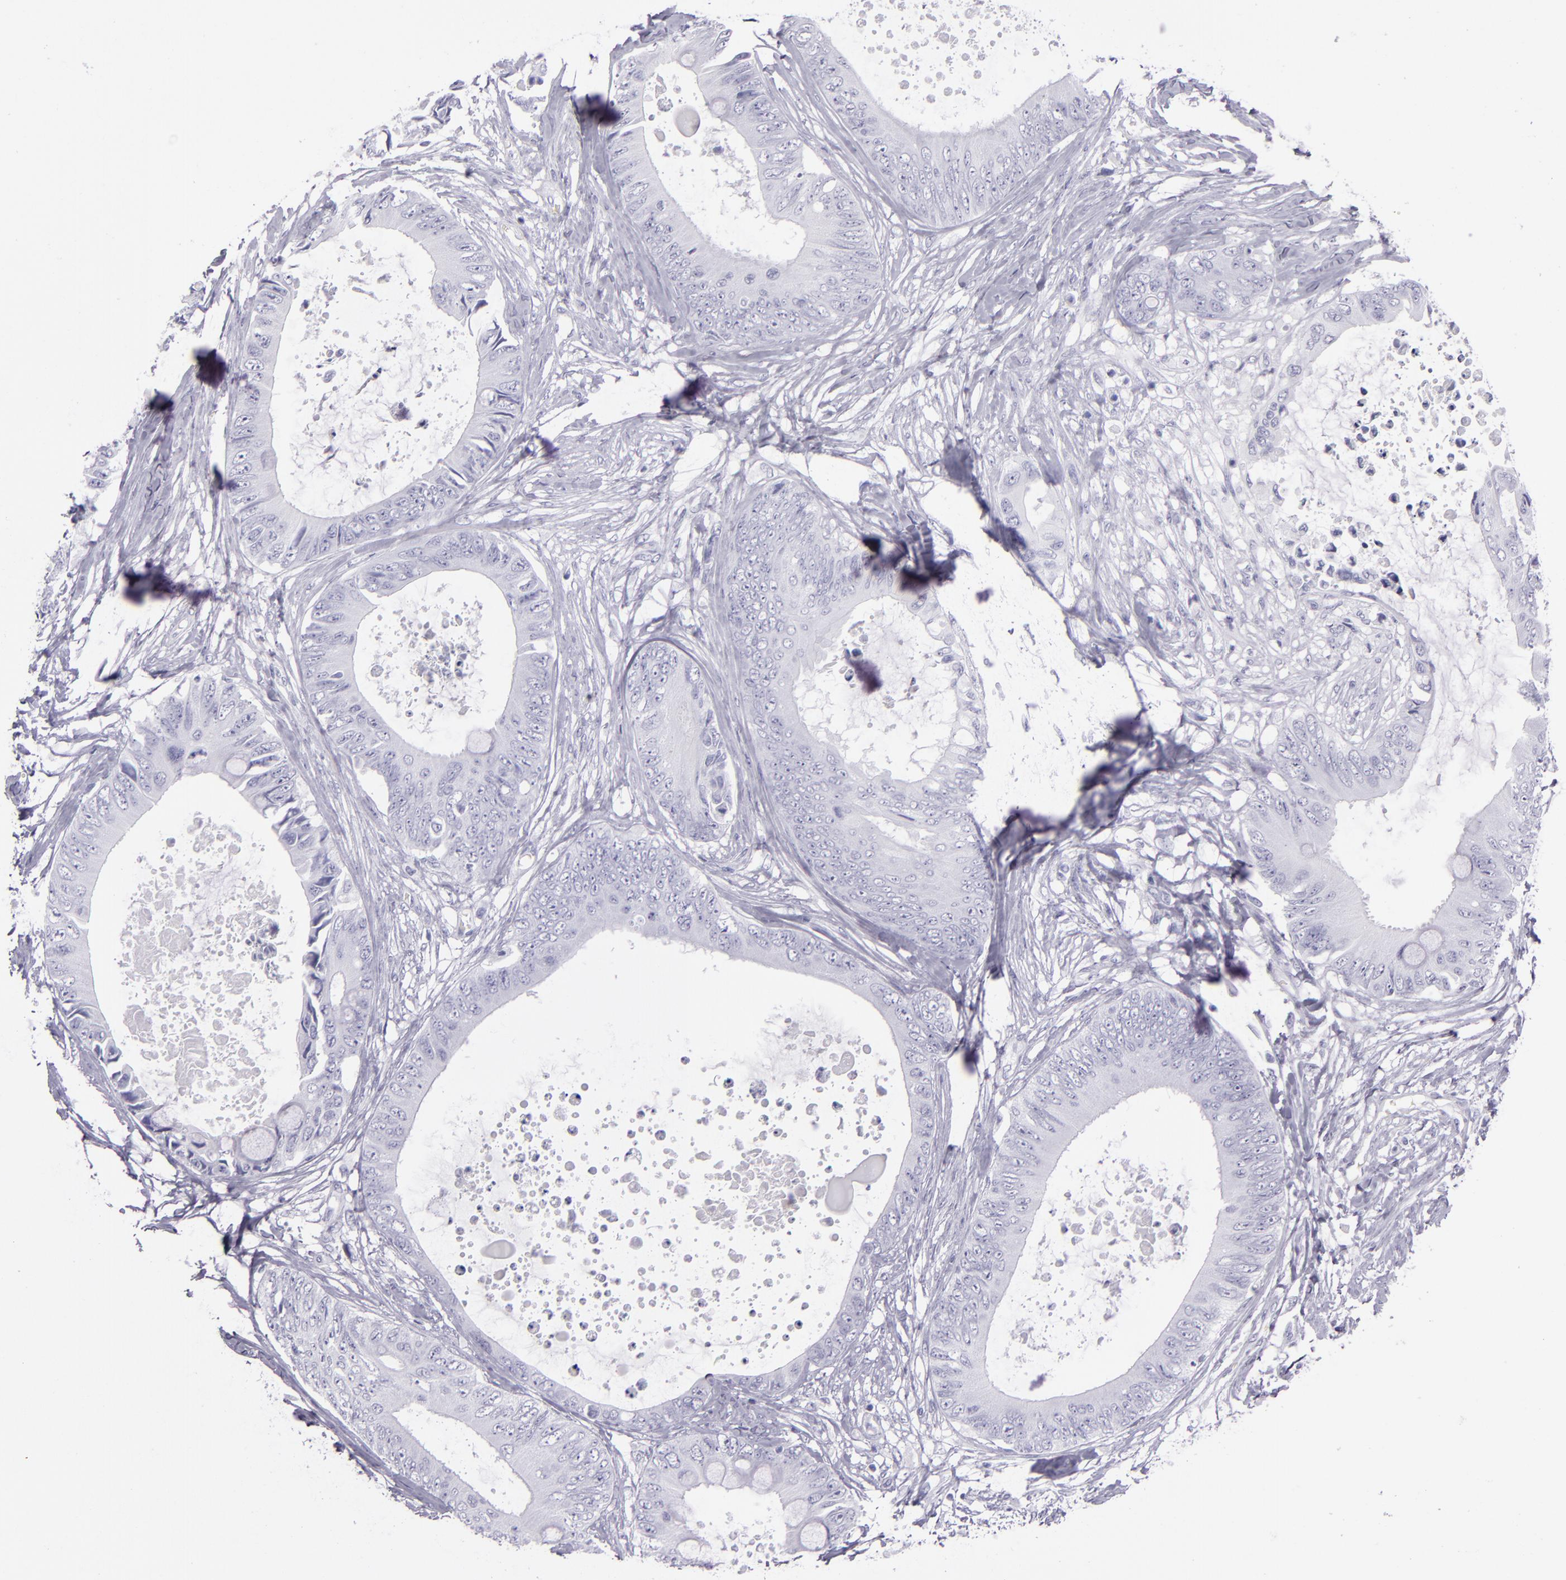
{"staining": {"intensity": "negative", "quantity": "none", "location": "none"}, "tissue": "colorectal cancer", "cell_type": "Tumor cells", "image_type": "cancer", "snomed": [{"axis": "morphology", "description": "Normal tissue, NOS"}, {"axis": "morphology", "description": "Adenocarcinoma, NOS"}, {"axis": "topography", "description": "Rectum"}, {"axis": "topography", "description": "Peripheral nerve tissue"}], "caption": "This is a photomicrograph of IHC staining of colorectal adenocarcinoma, which shows no staining in tumor cells. The staining was performed using DAB to visualize the protein expression in brown, while the nuclei were stained in blue with hematoxylin (Magnification: 20x).", "gene": "CR2", "patient": {"sex": "female", "age": 77}}